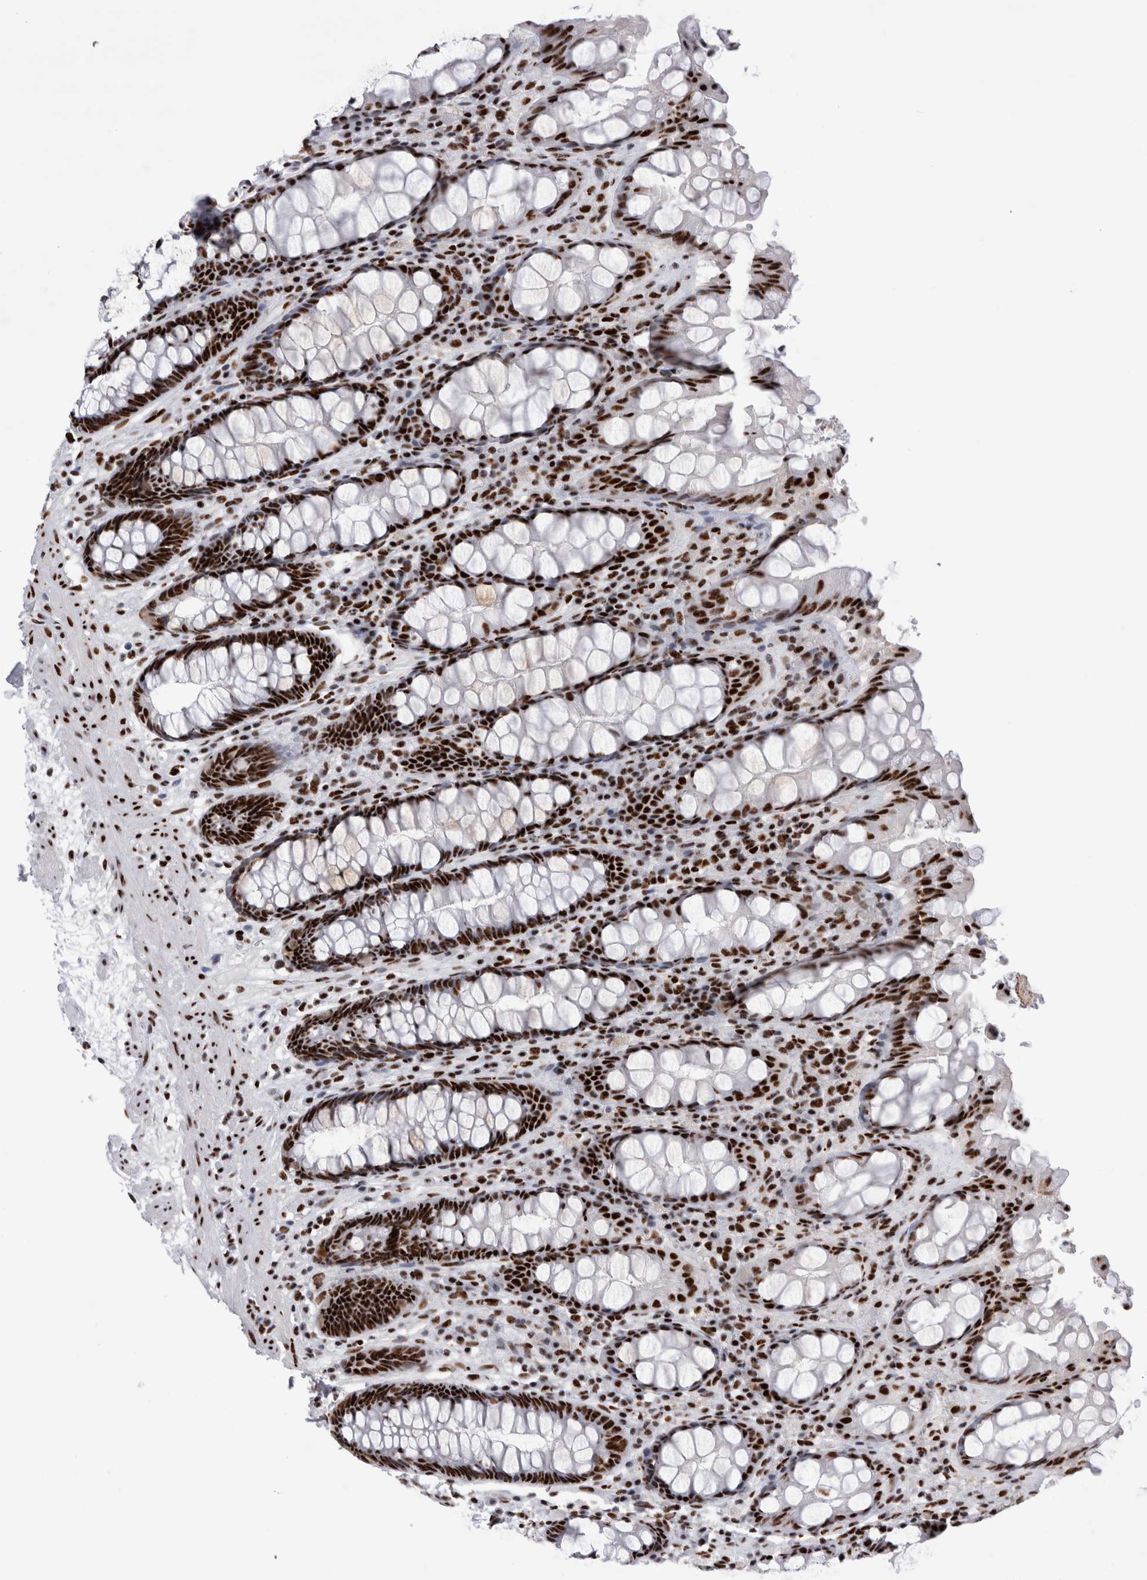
{"staining": {"intensity": "strong", "quantity": ">75%", "location": "nuclear"}, "tissue": "rectum", "cell_type": "Glandular cells", "image_type": "normal", "snomed": [{"axis": "morphology", "description": "Normal tissue, NOS"}, {"axis": "topography", "description": "Rectum"}], "caption": "Strong nuclear positivity is identified in approximately >75% of glandular cells in normal rectum.", "gene": "RBM6", "patient": {"sex": "male", "age": 64}}